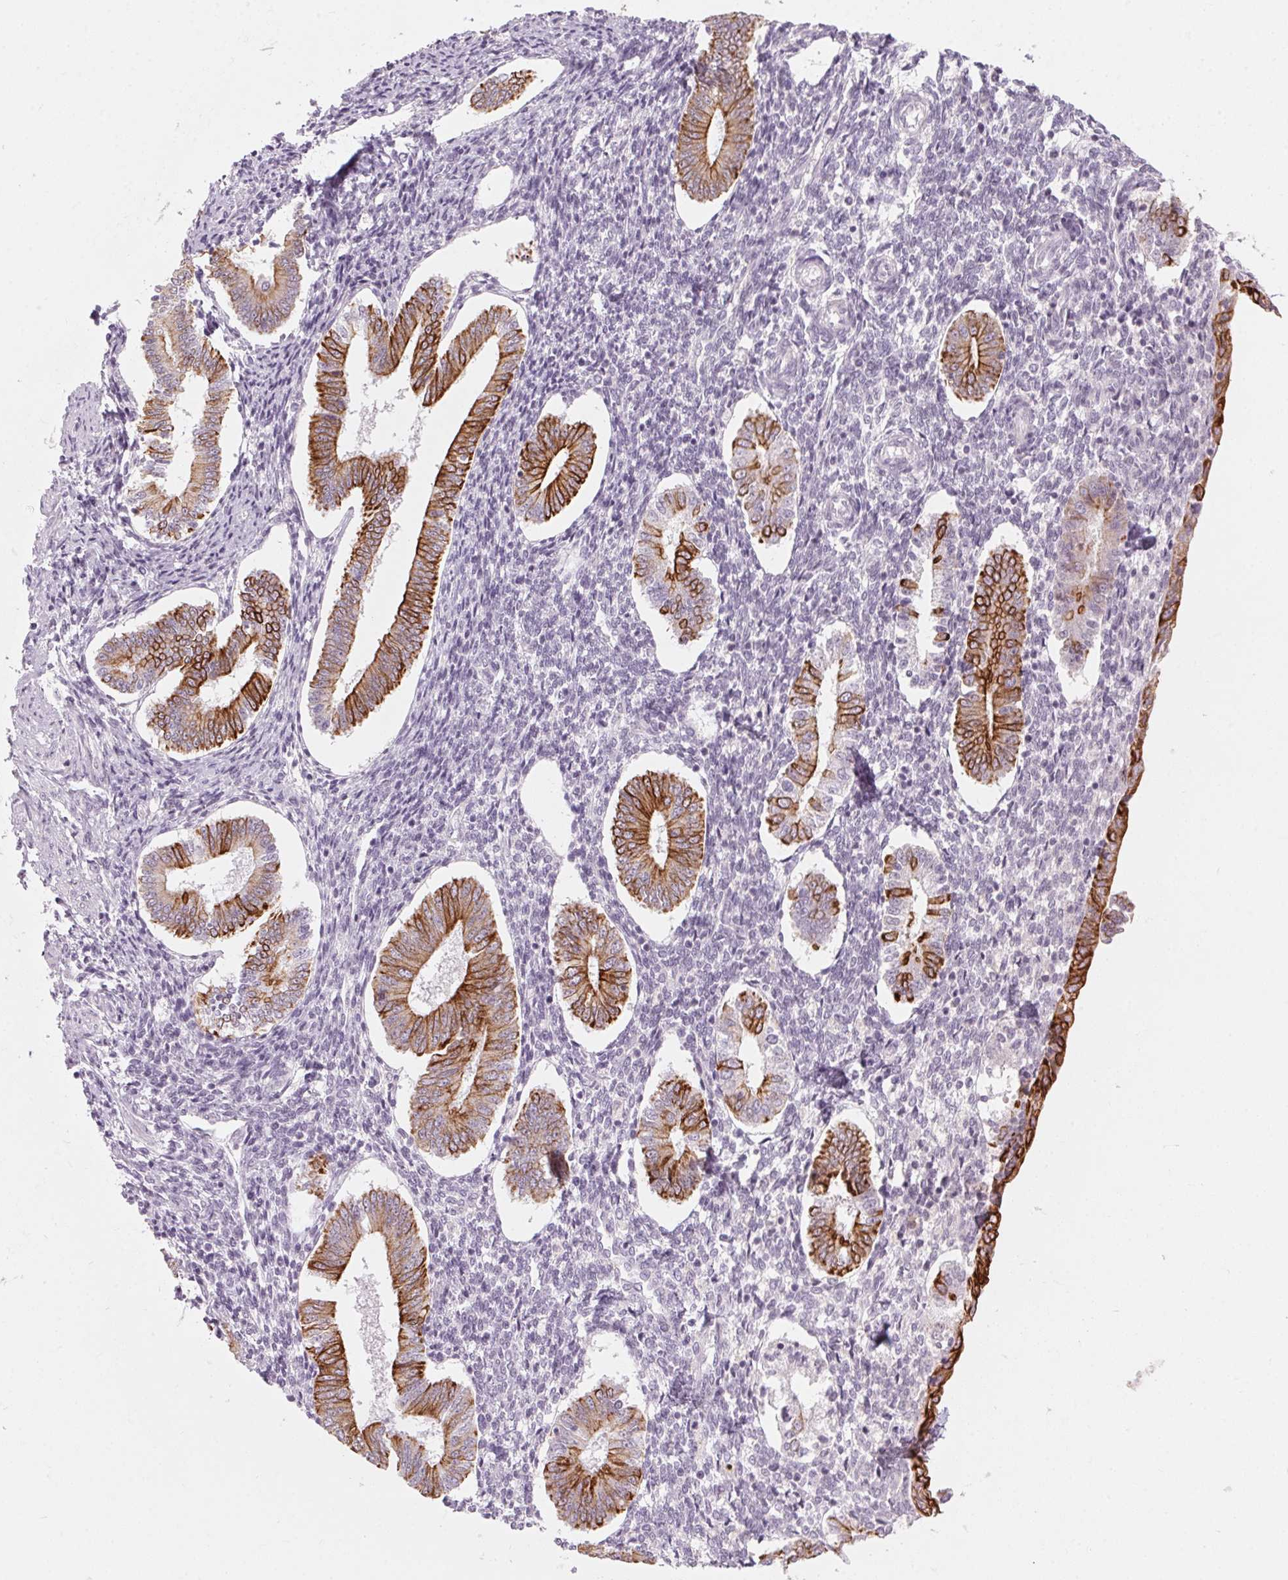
{"staining": {"intensity": "negative", "quantity": "none", "location": "none"}, "tissue": "endometrium", "cell_type": "Cells in endometrial stroma", "image_type": "normal", "snomed": [{"axis": "morphology", "description": "Normal tissue, NOS"}, {"axis": "topography", "description": "Endometrium"}], "caption": "Cells in endometrial stroma are negative for brown protein staining in benign endometrium. (Immunohistochemistry (ihc), brightfield microscopy, high magnification).", "gene": "SCTR", "patient": {"sex": "female", "age": 40}}